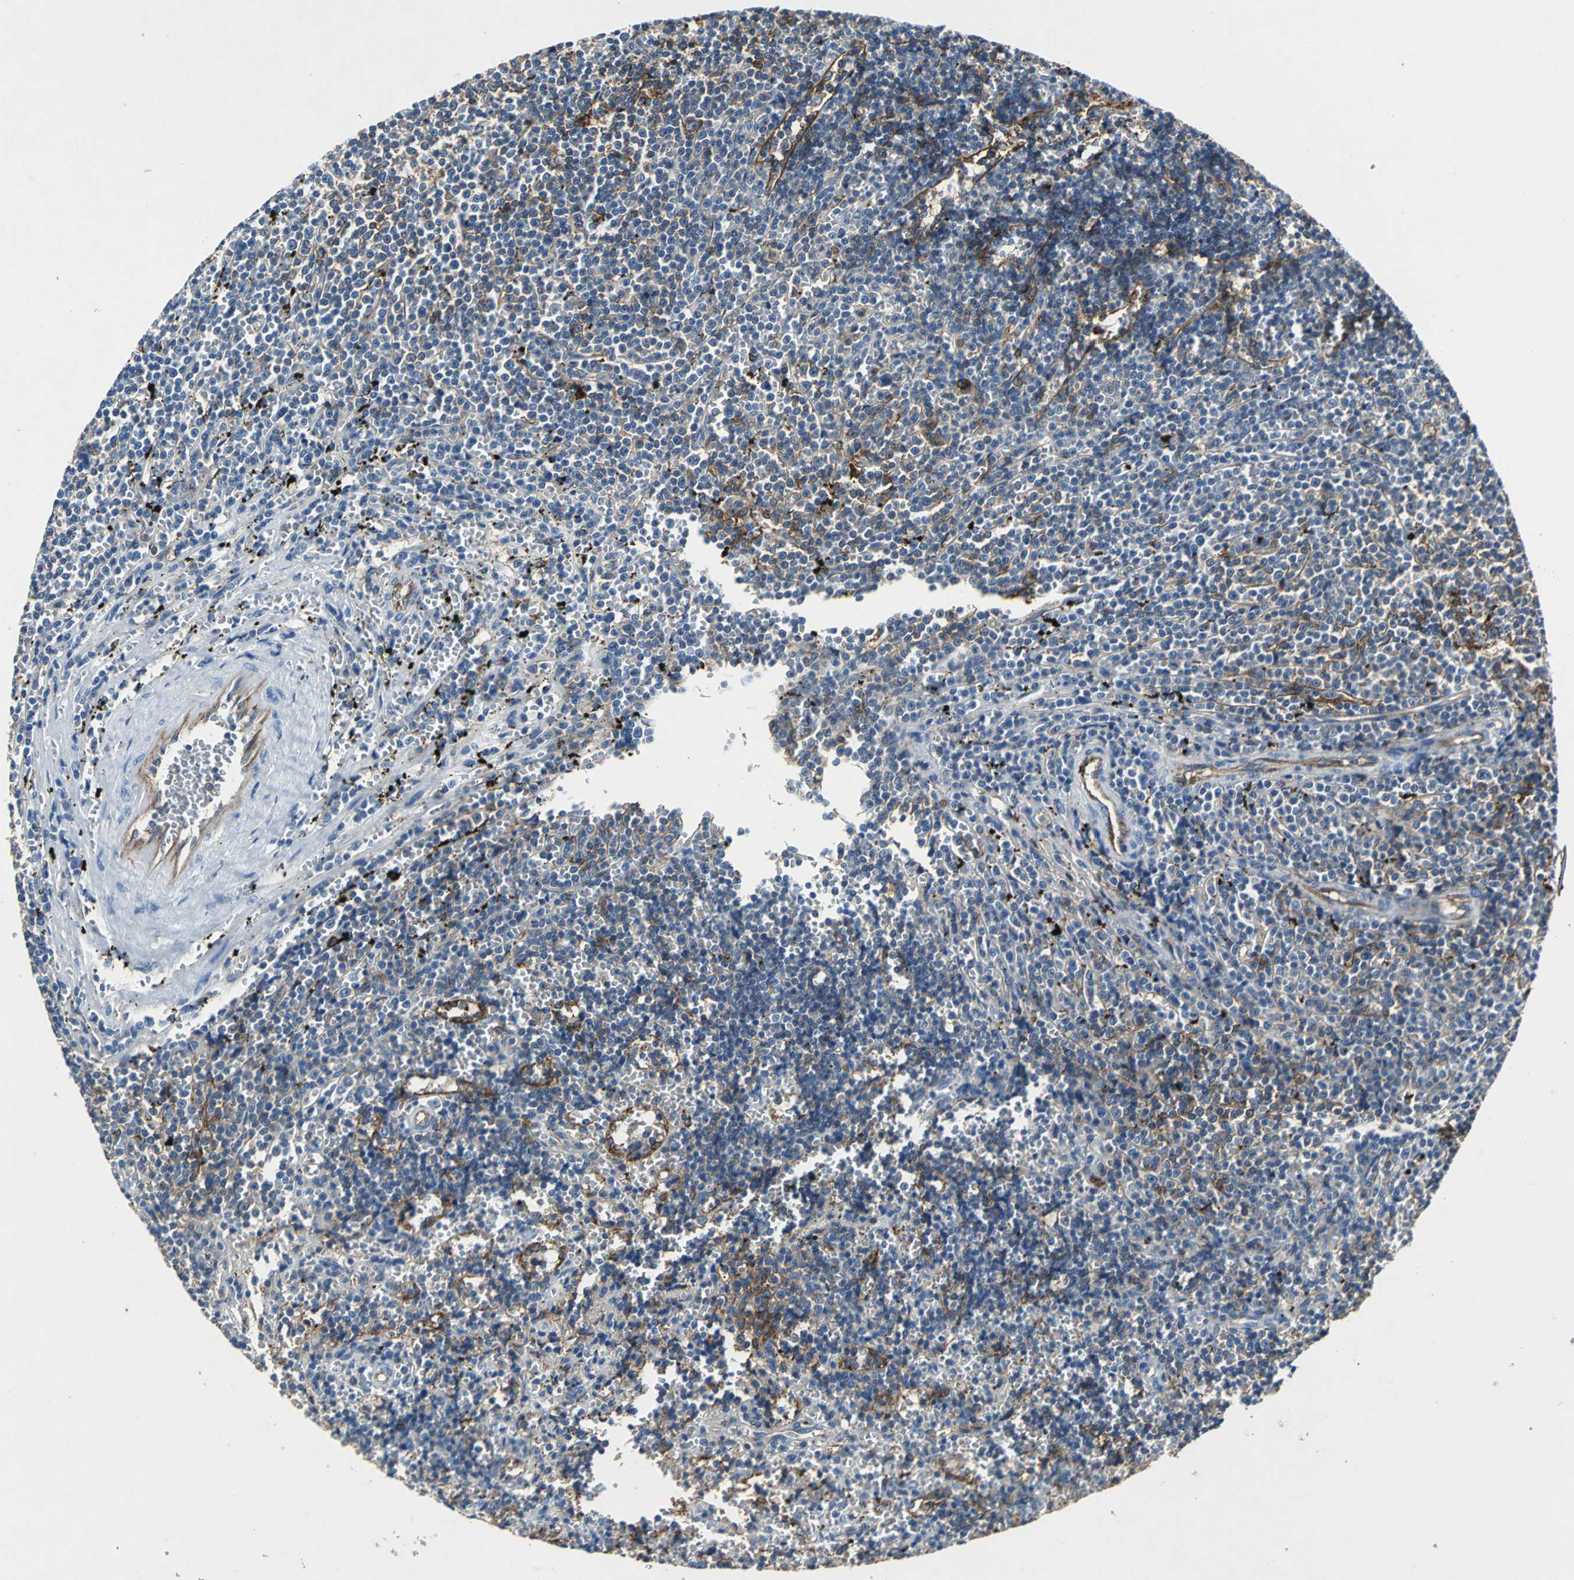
{"staining": {"intensity": "moderate", "quantity": "<25%", "location": "cytoplasmic/membranous"}, "tissue": "lymphoma", "cell_type": "Tumor cells", "image_type": "cancer", "snomed": [{"axis": "morphology", "description": "Malignant lymphoma, non-Hodgkin's type, Low grade"}, {"axis": "topography", "description": "Spleen"}], "caption": "Protein expression analysis of human lymphoma reveals moderate cytoplasmic/membranous expression in approximately <25% of tumor cells.", "gene": "RPS13", "patient": {"sex": "male", "age": 60}}